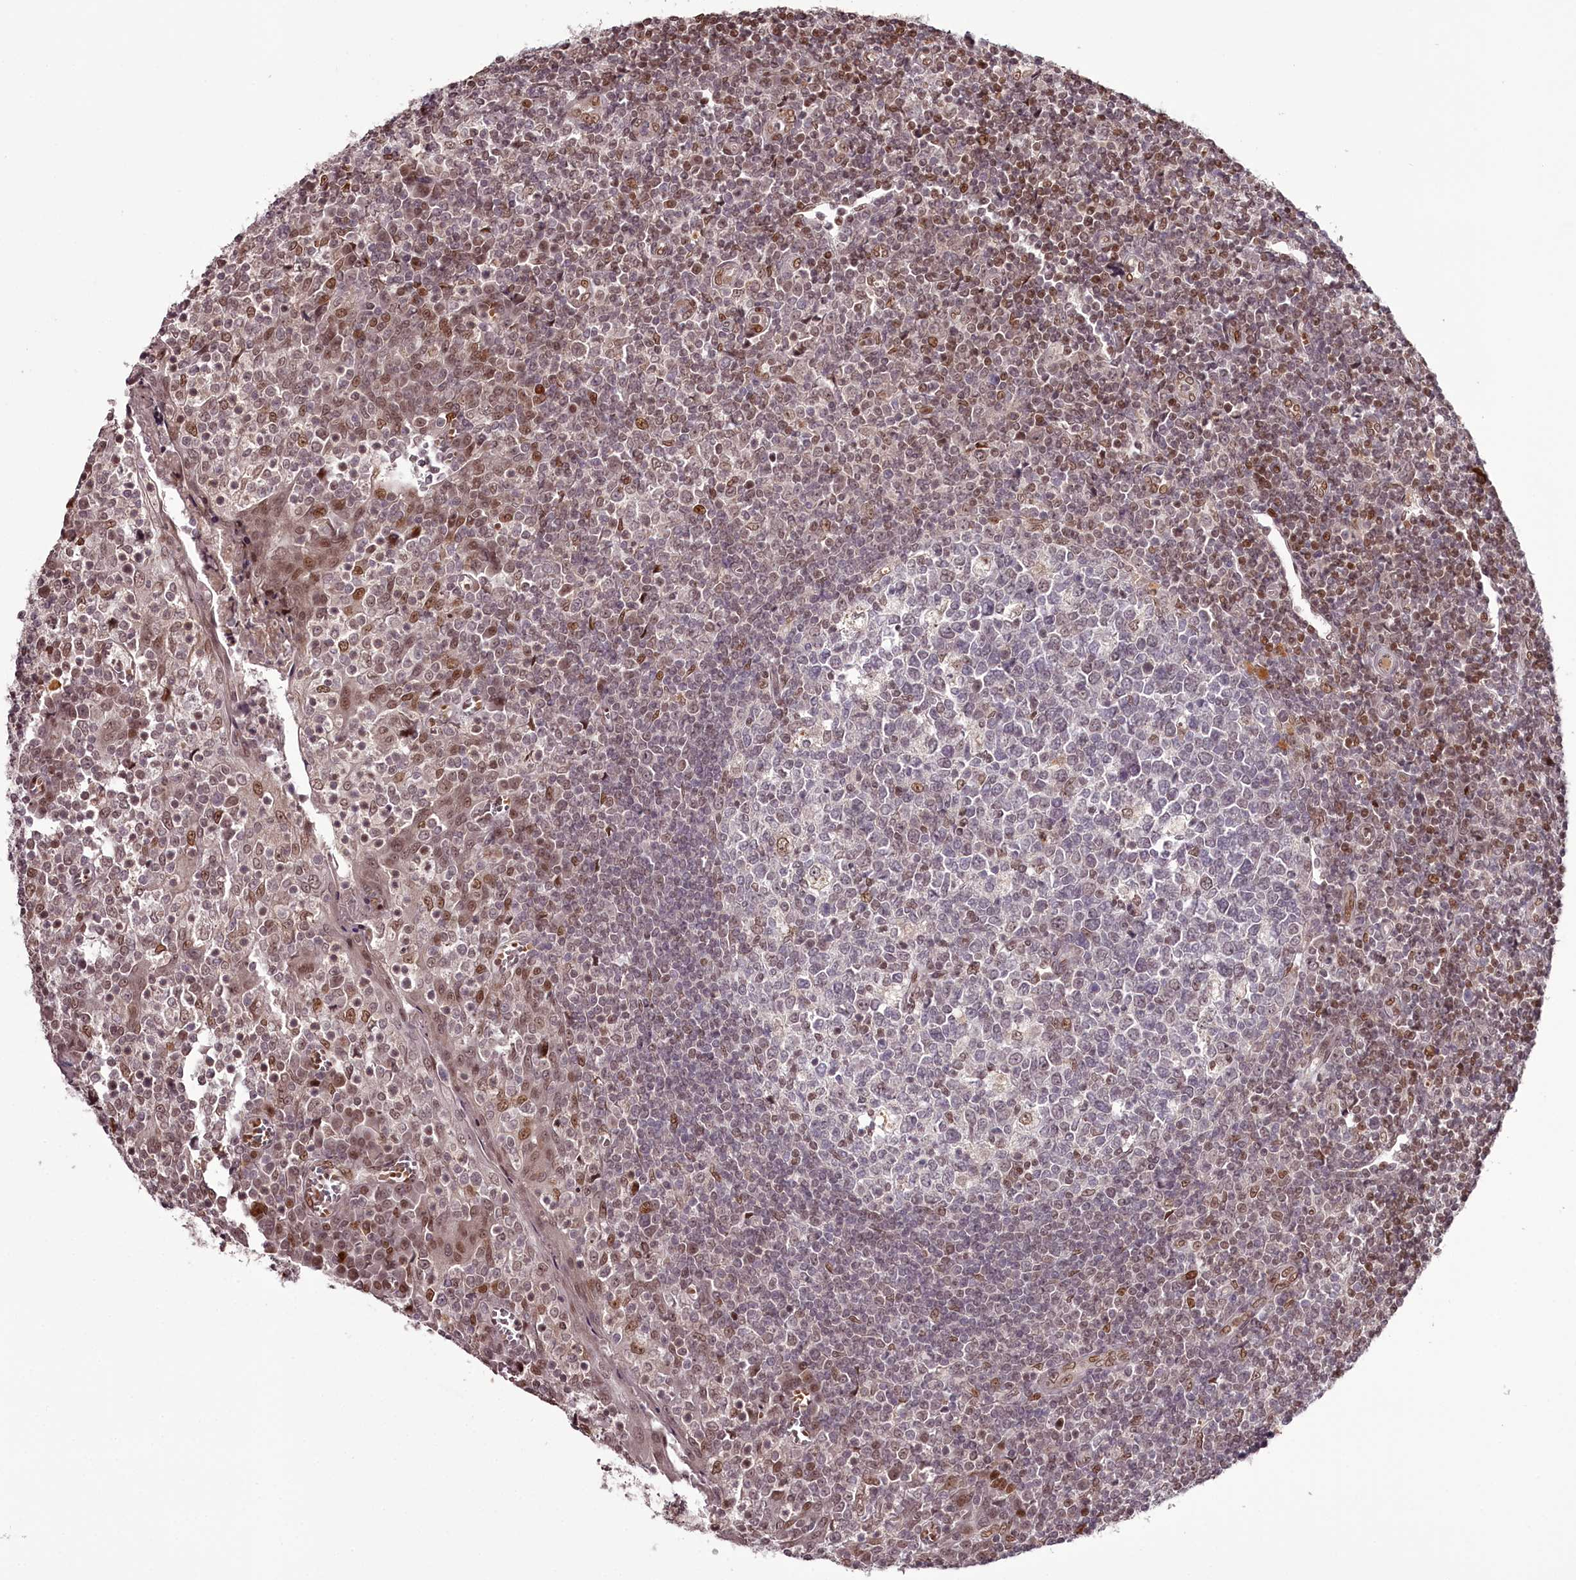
{"staining": {"intensity": "moderate", "quantity": "<25%", "location": "nuclear"}, "tissue": "tonsil", "cell_type": "Germinal center cells", "image_type": "normal", "snomed": [{"axis": "morphology", "description": "Normal tissue, NOS"}, {"axis": "topography", "description": "Tonsil"}], "caption": "High-power microscopy captured an immunohistochemistry photomicrograph of normal tonsil, revealing moderate nuclear positivity in approximately <25% of germinal center cells.", "gene": "THYN1", "patient": {"sex": "female", "age": 19}}